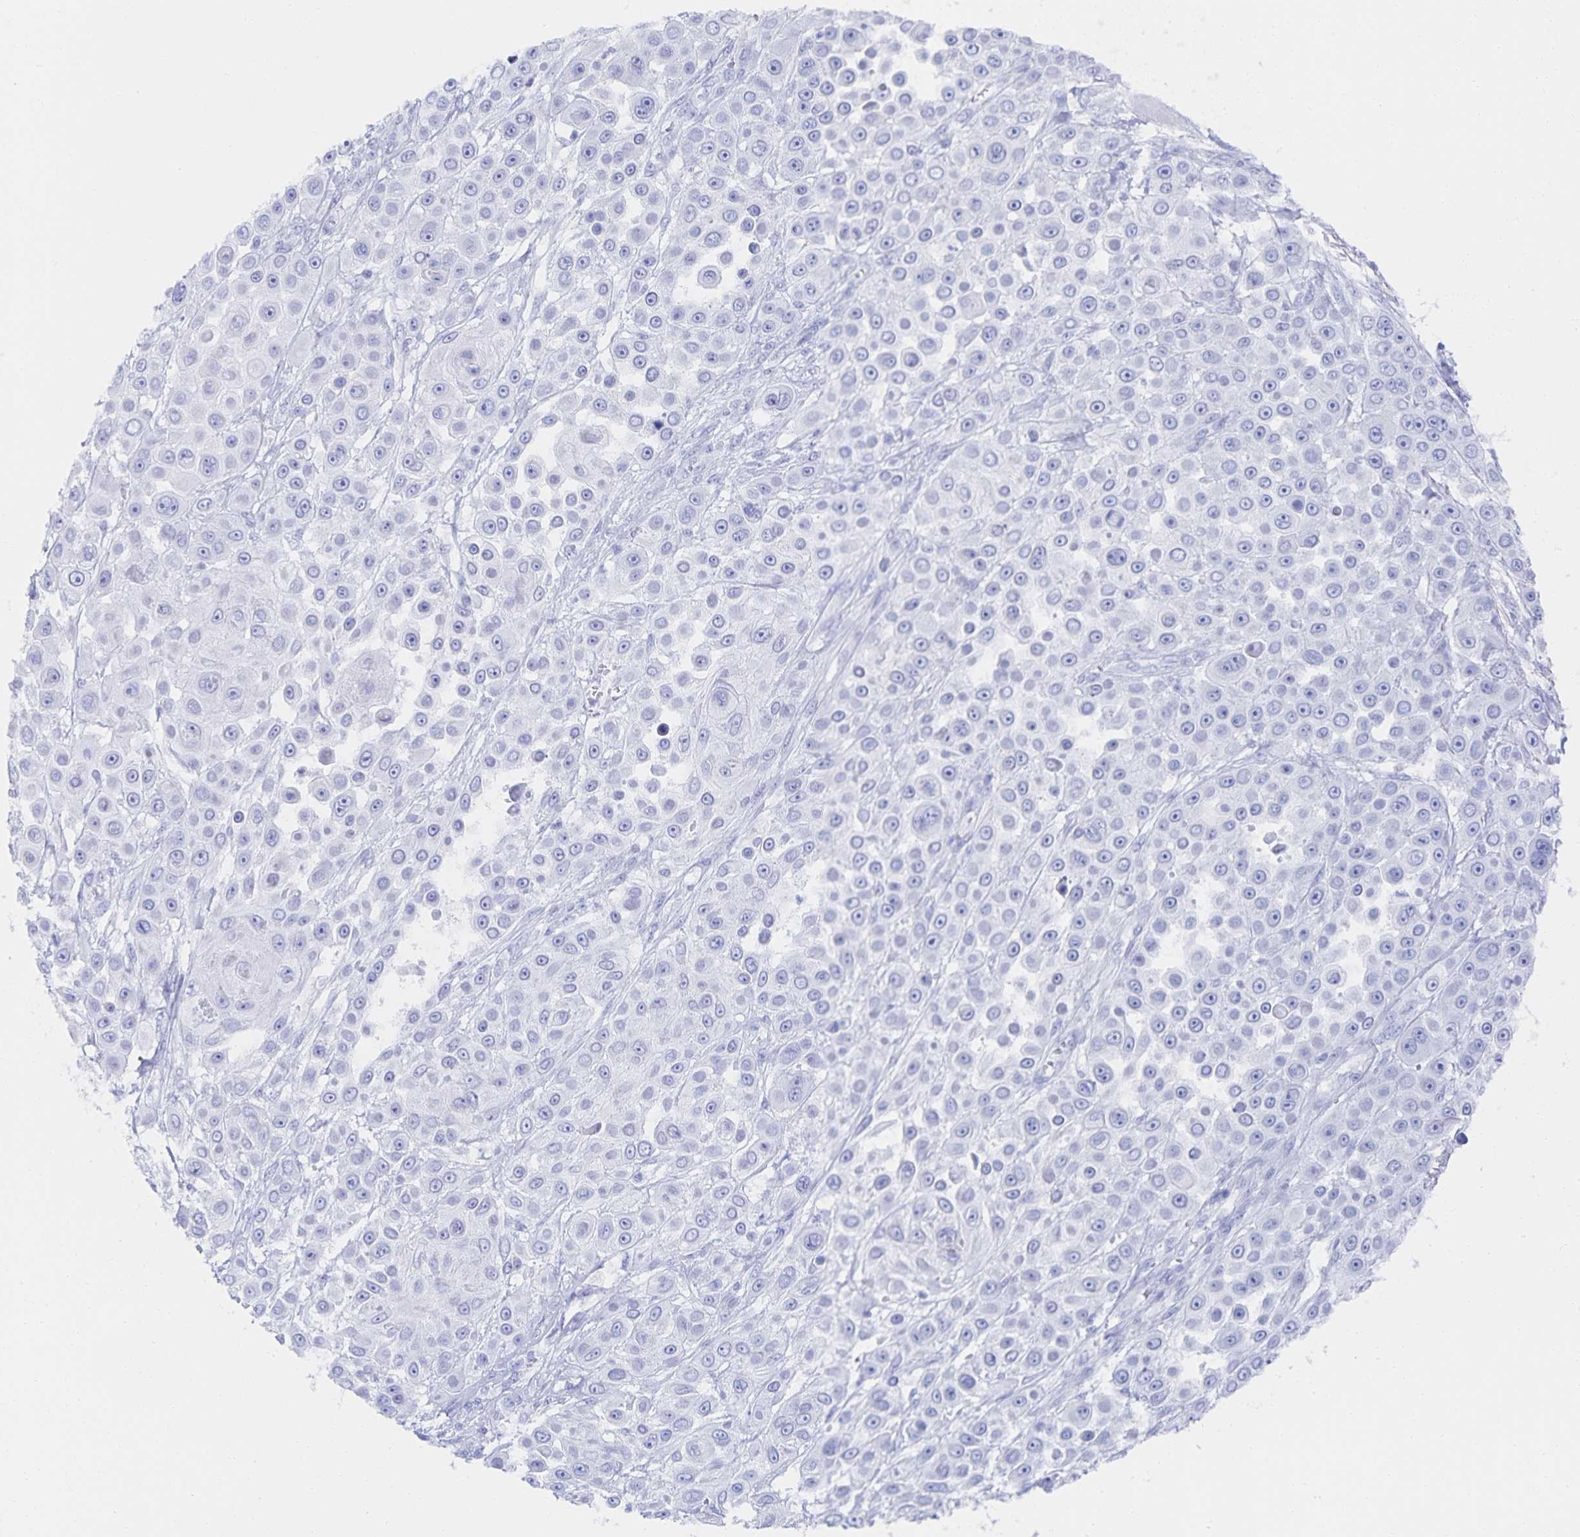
{"staining": {"intensity": "negative", "quantity": "none", "location": "none"}, "tissue": "skin cancer", "cell_type": "Tumor cells", "image_type": "cancer", "snomed": [{"axis": "morphology", "description": "Squamous cell carcinoma, NOS"}, {"axis": "topography", "description": "Skin"}], "caption": "Immunohistochemistry photomicrograph of neoplastic tissue: skin cancer (squamous cell carcinoma) stained with DAB exhibits no significant protein staining in tumor cells.", "gene": "SNTN", "patient": {"sex": "male", "age": 67}}